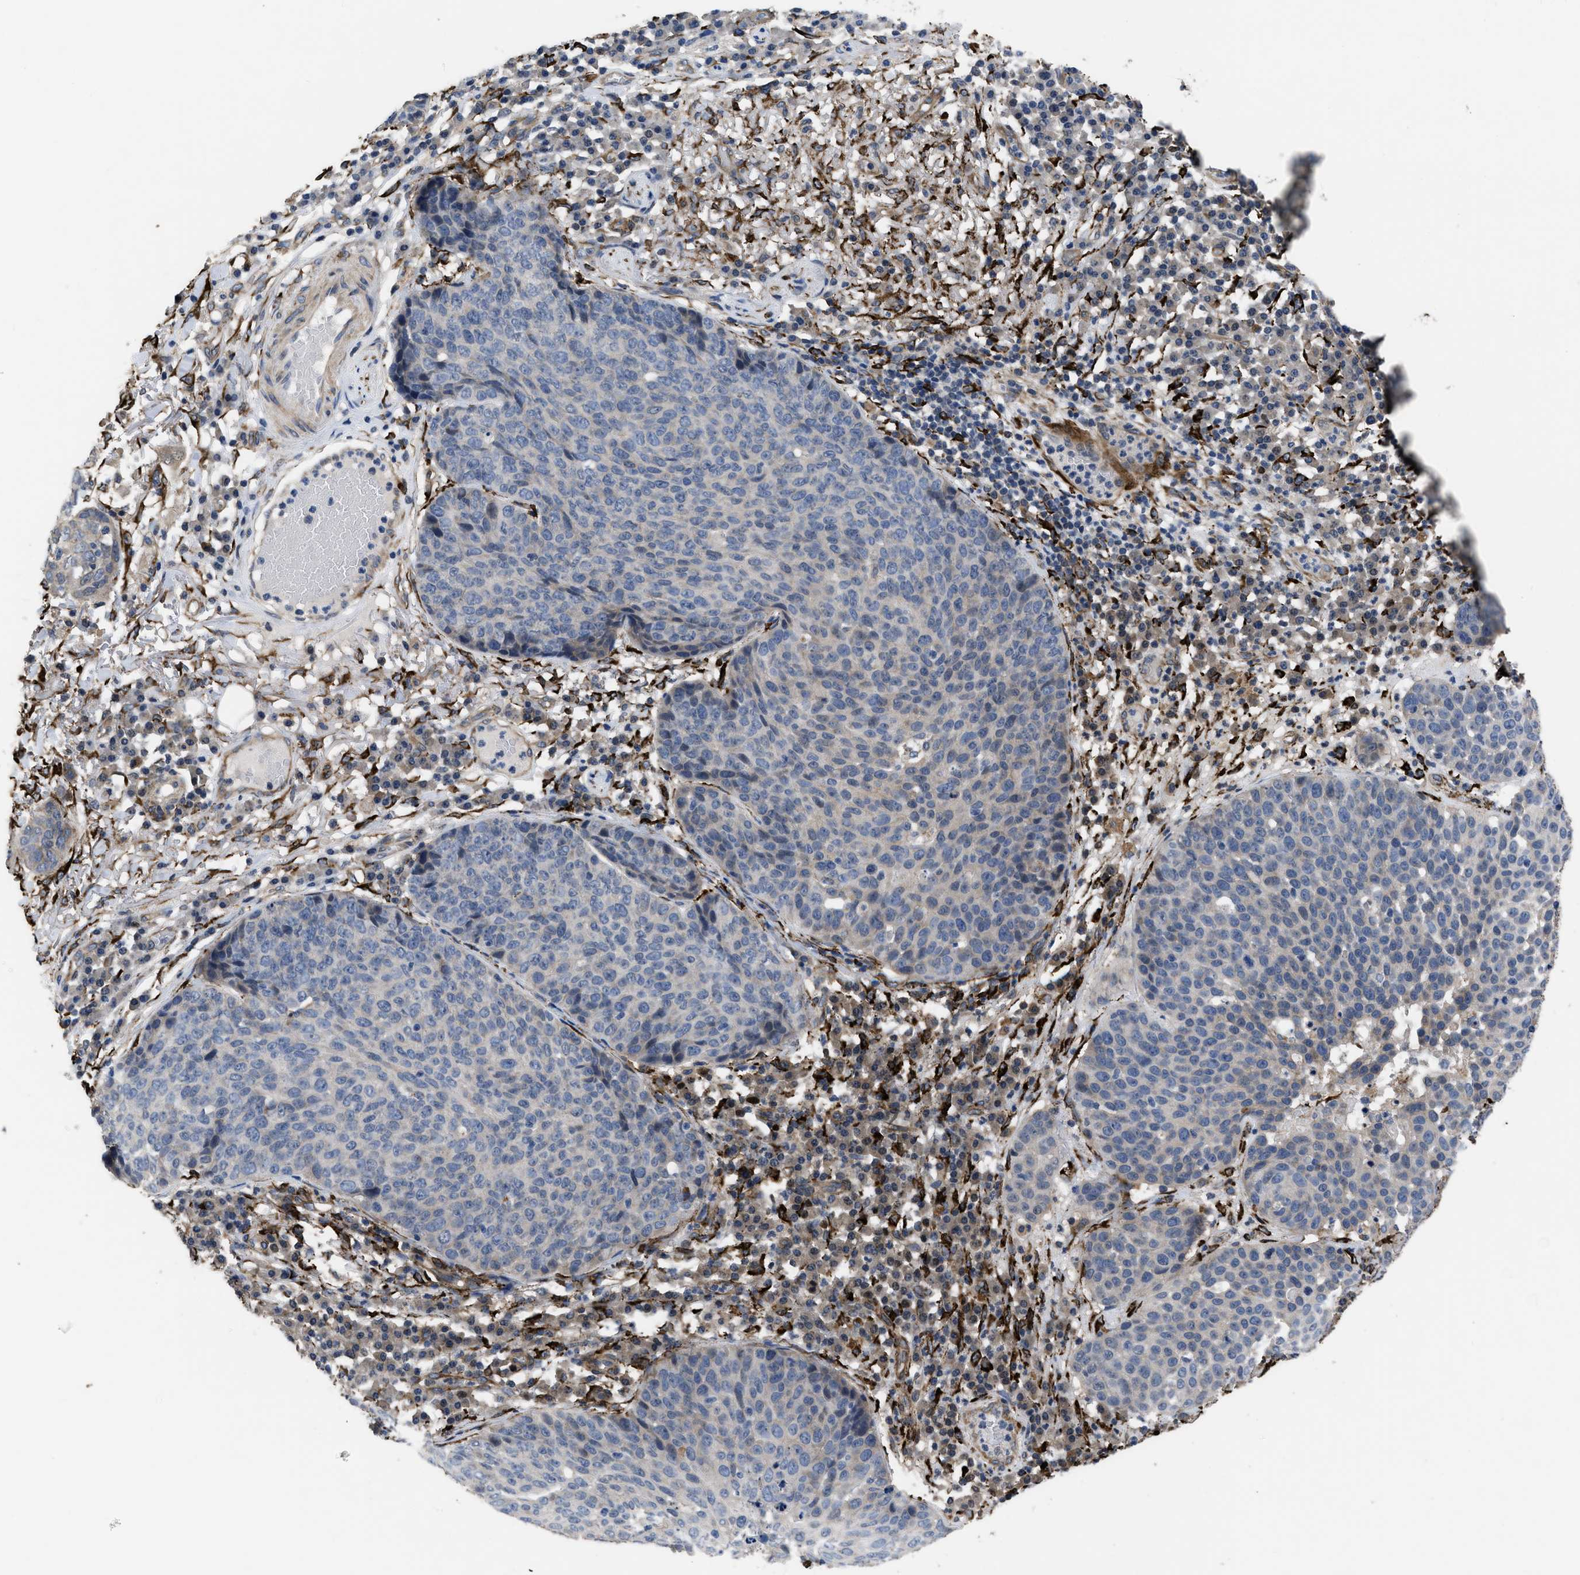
{"staining": {"intensity": "negative", "quantity": "none", "location": "none"}, "tissue": "skin cancer", "cell_type": "Tumor cells", "image_type": "cancer", "snomed": [{"axis": "morphology", "description": "Squamous cell carcinoma in situ, NOS"}, {"axis": "morphology", "description": "Squamous cell carcinoma, NOS"}, {"axis": "topography", "description": "Skin"}], "caption": "Photomicrograph shows no significant protein staining in tumor cells of skin cancer (squamous cell carcinoma).", "gene": "SQLE", "patient": {"sex": "male", "age": 93}}